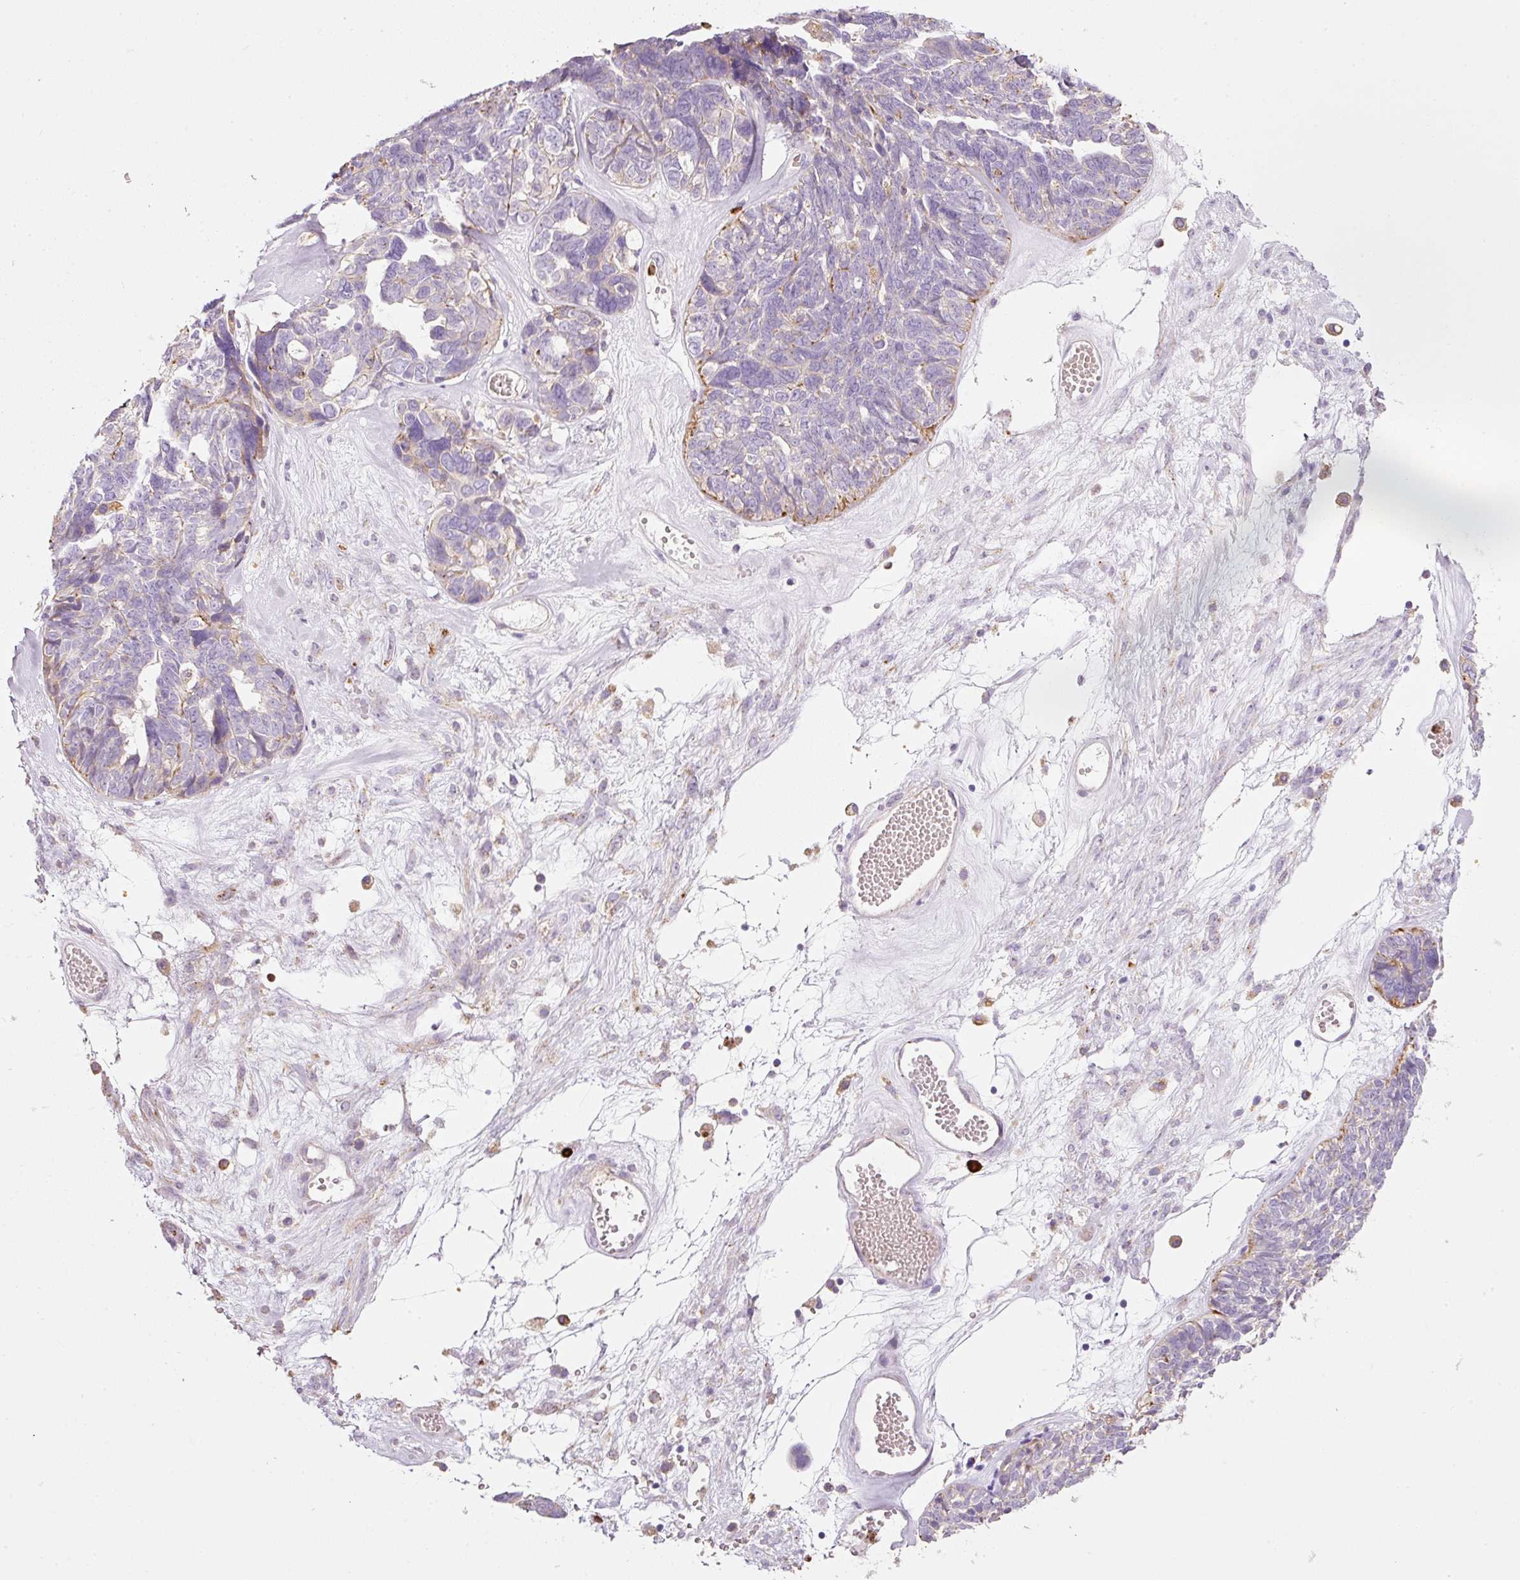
{"staining": {"intensity": "moderate", "quantity": "<25%", "location": "cytoplasmic/membranous"}, "tissue": "ovarian cancer", "cell_type": "Tumor cells", "image_type": "cancer", "snomed": [{"axis": "morphology", "description": "Cystadenocarcinoma, serous, NOS"}, {"axis": "topography", "description": "Ovary"}], "caption": "A photomicrograph of serous cystadenocarcinoma (ovarian) stained for a protein displays moderate cytoplasmic/membranous brown staining in tumor cells.", "gene": "TMC8", "patient": {"sex": "female", "age": 79}}